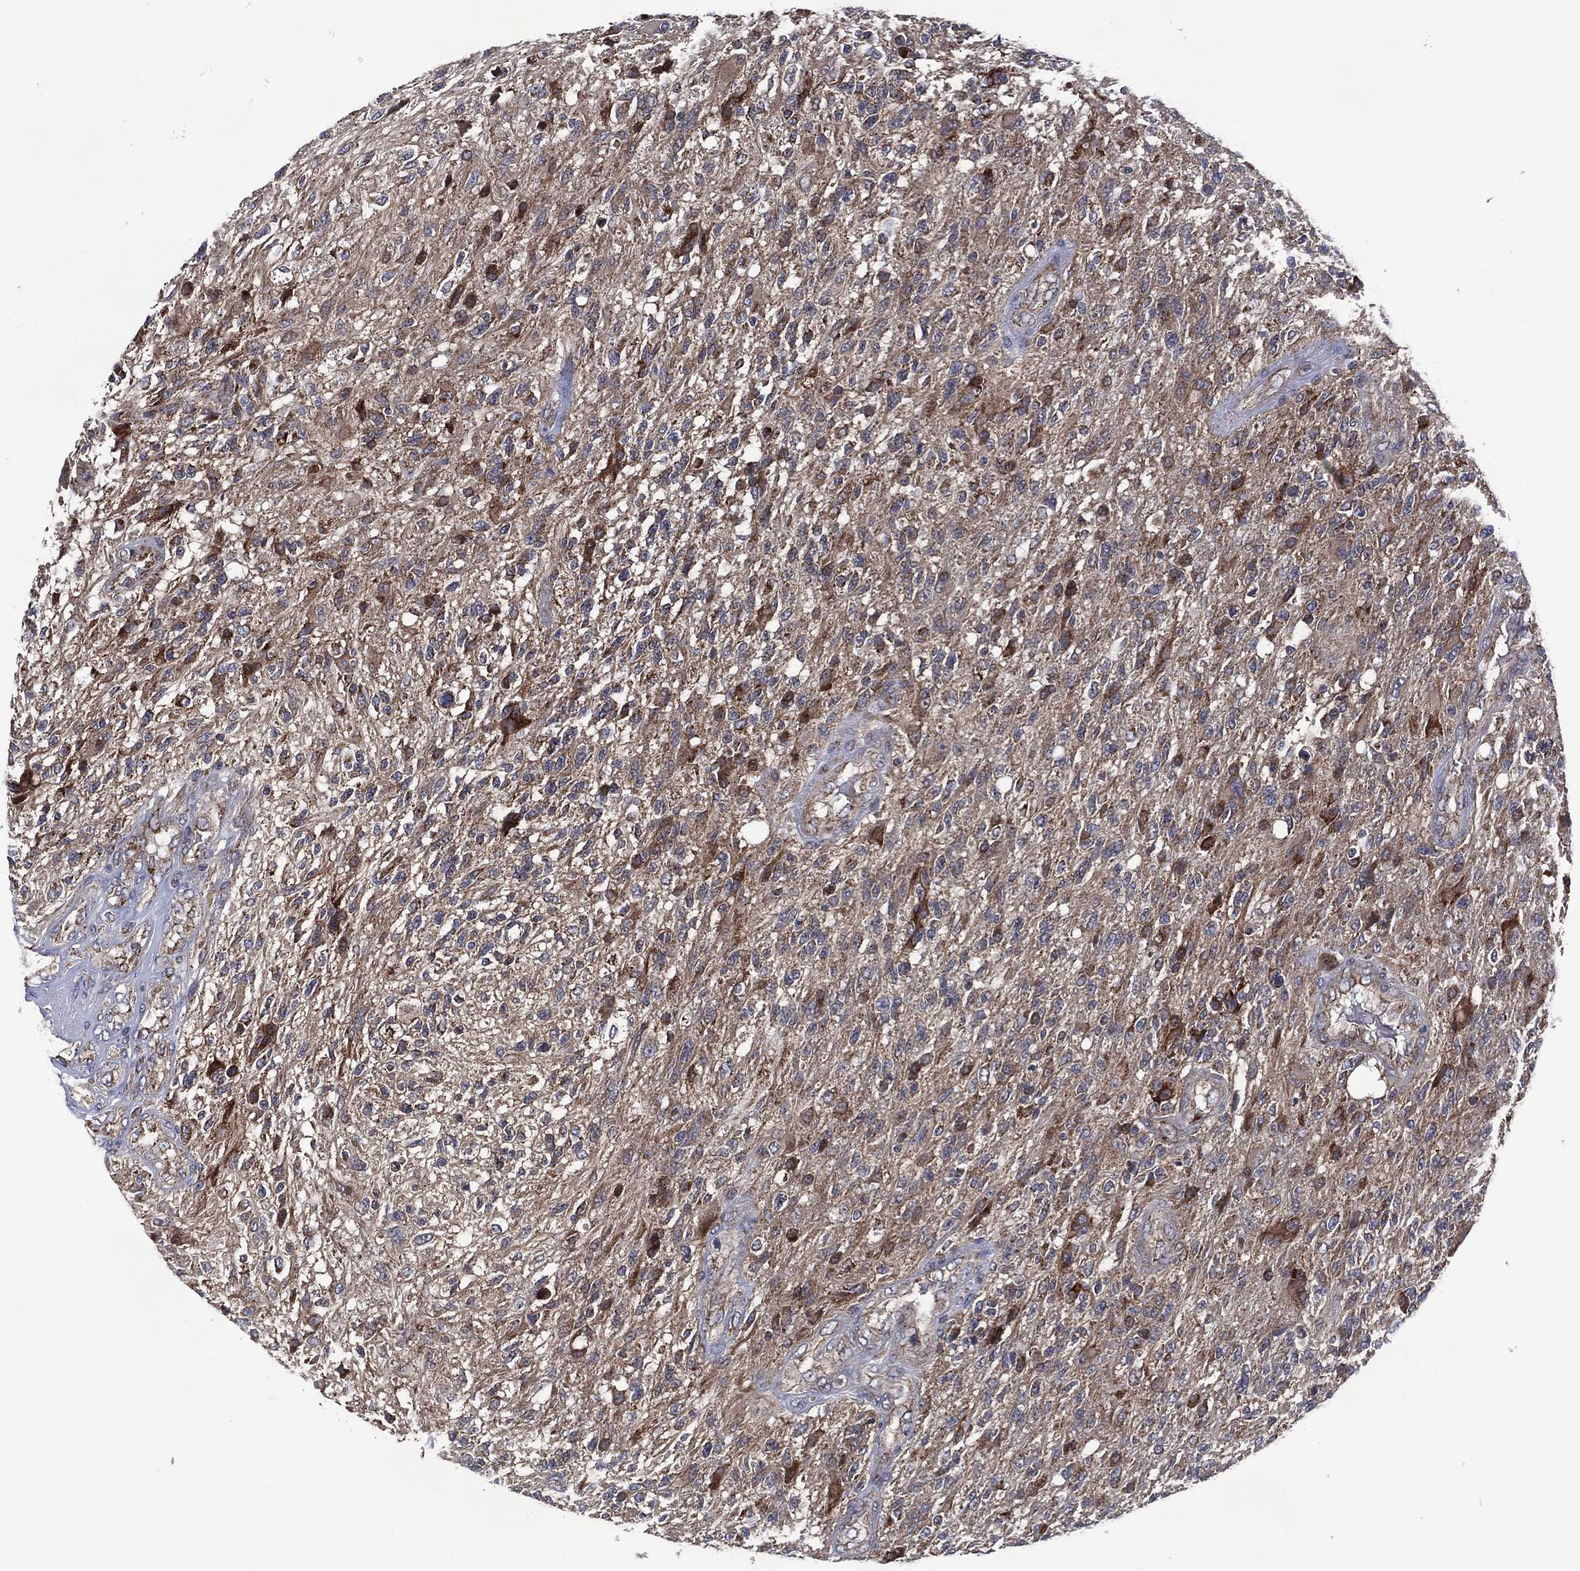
{"staining": {"intensity": "moderate", "quantity": "<25%", "location": "cytoplasmic/membranous"}, "tissue": "glioma", "cell_type": "Tumor cells", "image_type": "cancer", "snomed": [{"axis": "morphology", "description": "Glioma, malignant, High grade"}, {"axis": "topography", "description": "Brain"}], "caption": "Immunohistochemical staining of malignant high-grade glioma displays low levels of moderate cytoplasmic/membranous positivity in approximately <25% of tumor cells.", "gene": "HTD2", "patient": {"sex": "male", "age": 56}}